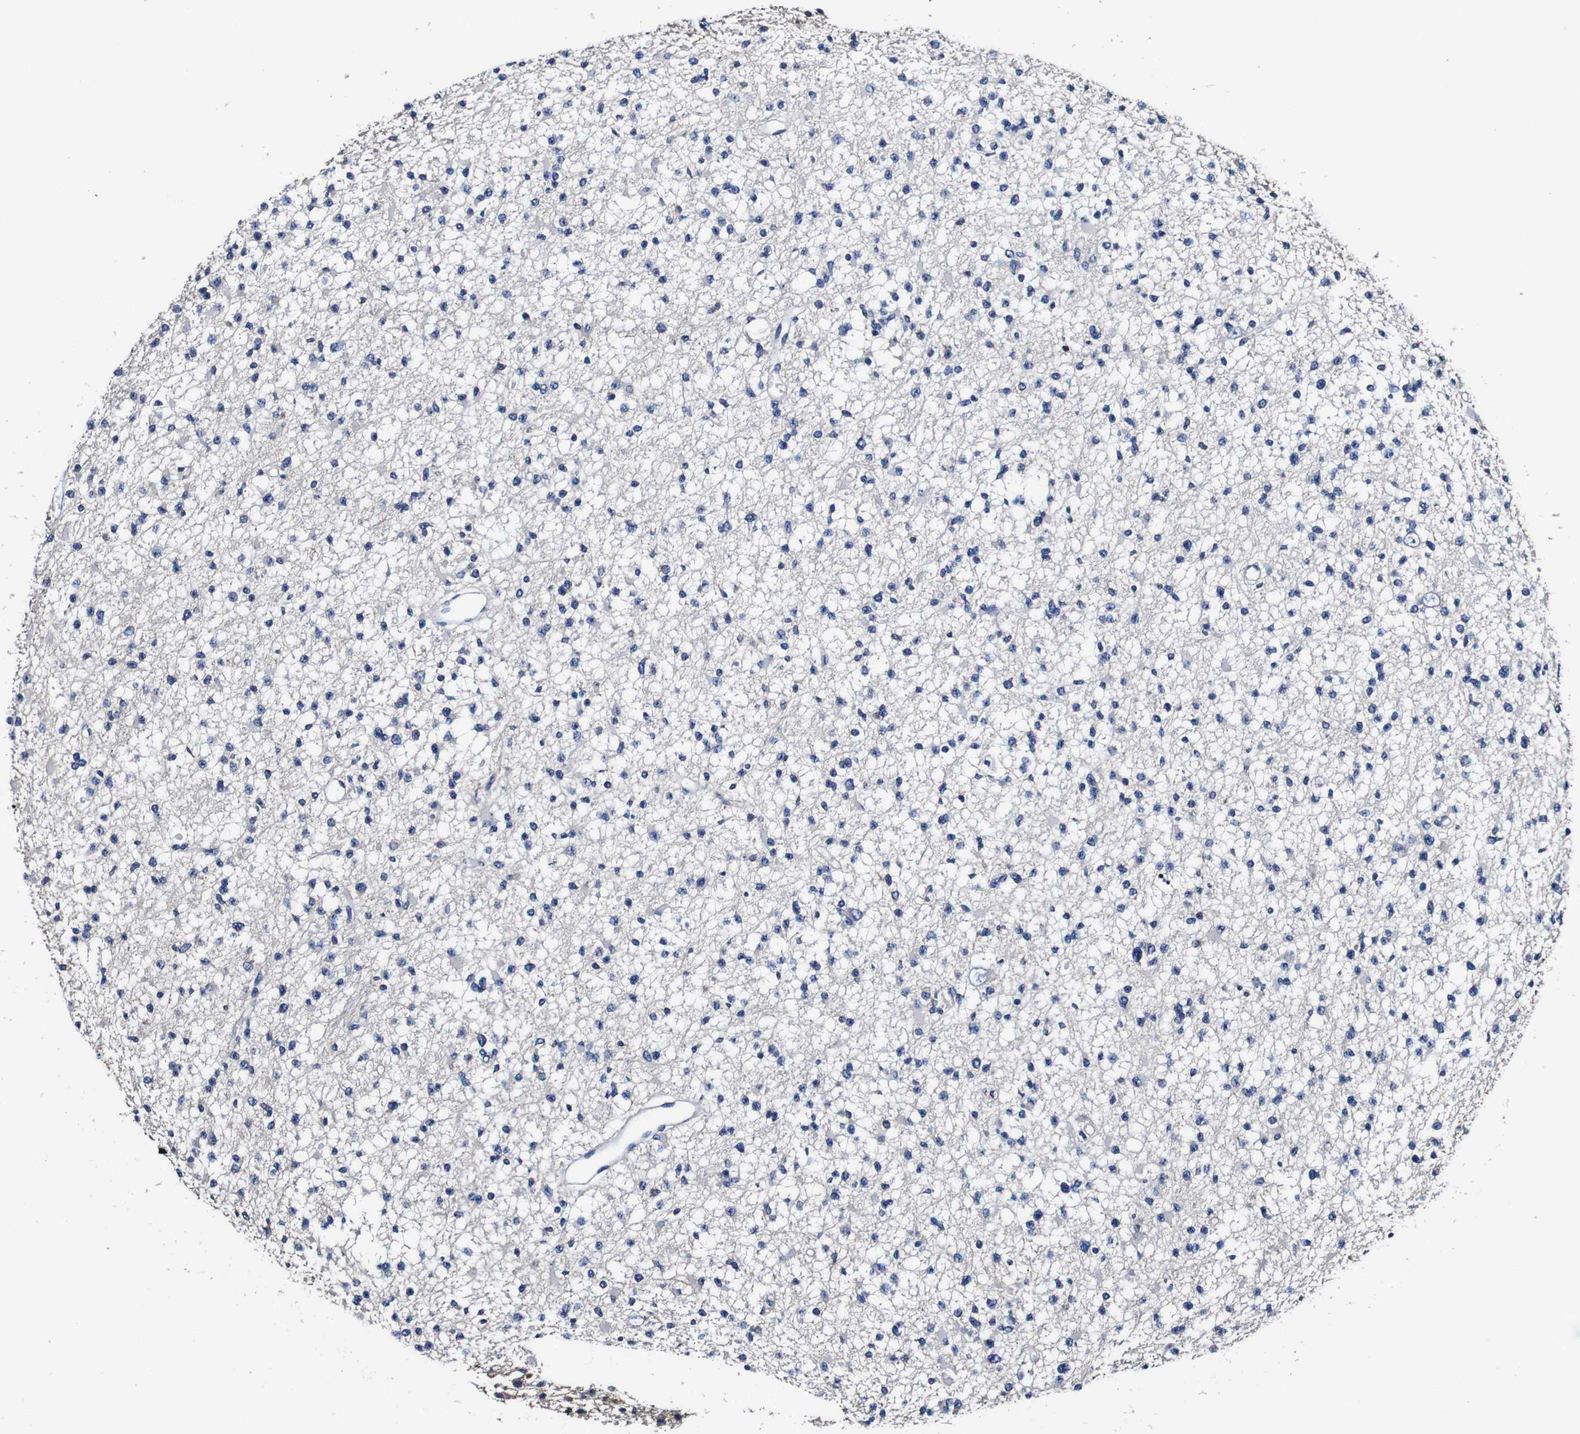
{"staining": {"intensity": "negative", "quantity": "none", "location": "none"}, "tissue": "glioma", "cell_type": "Tumor cells", "image_type": "cancer", "snomed": [{"axis": "morphology", "description": "Glioma, malignant, Low grade"}, {"axis": "topography", "description": "Brain"}], "caption": "A photomicrograph of human glioma is negative for staining in tumor cells.", "gene": "PDCD6IP", "patient": {"sex": "female", "age": 22}}